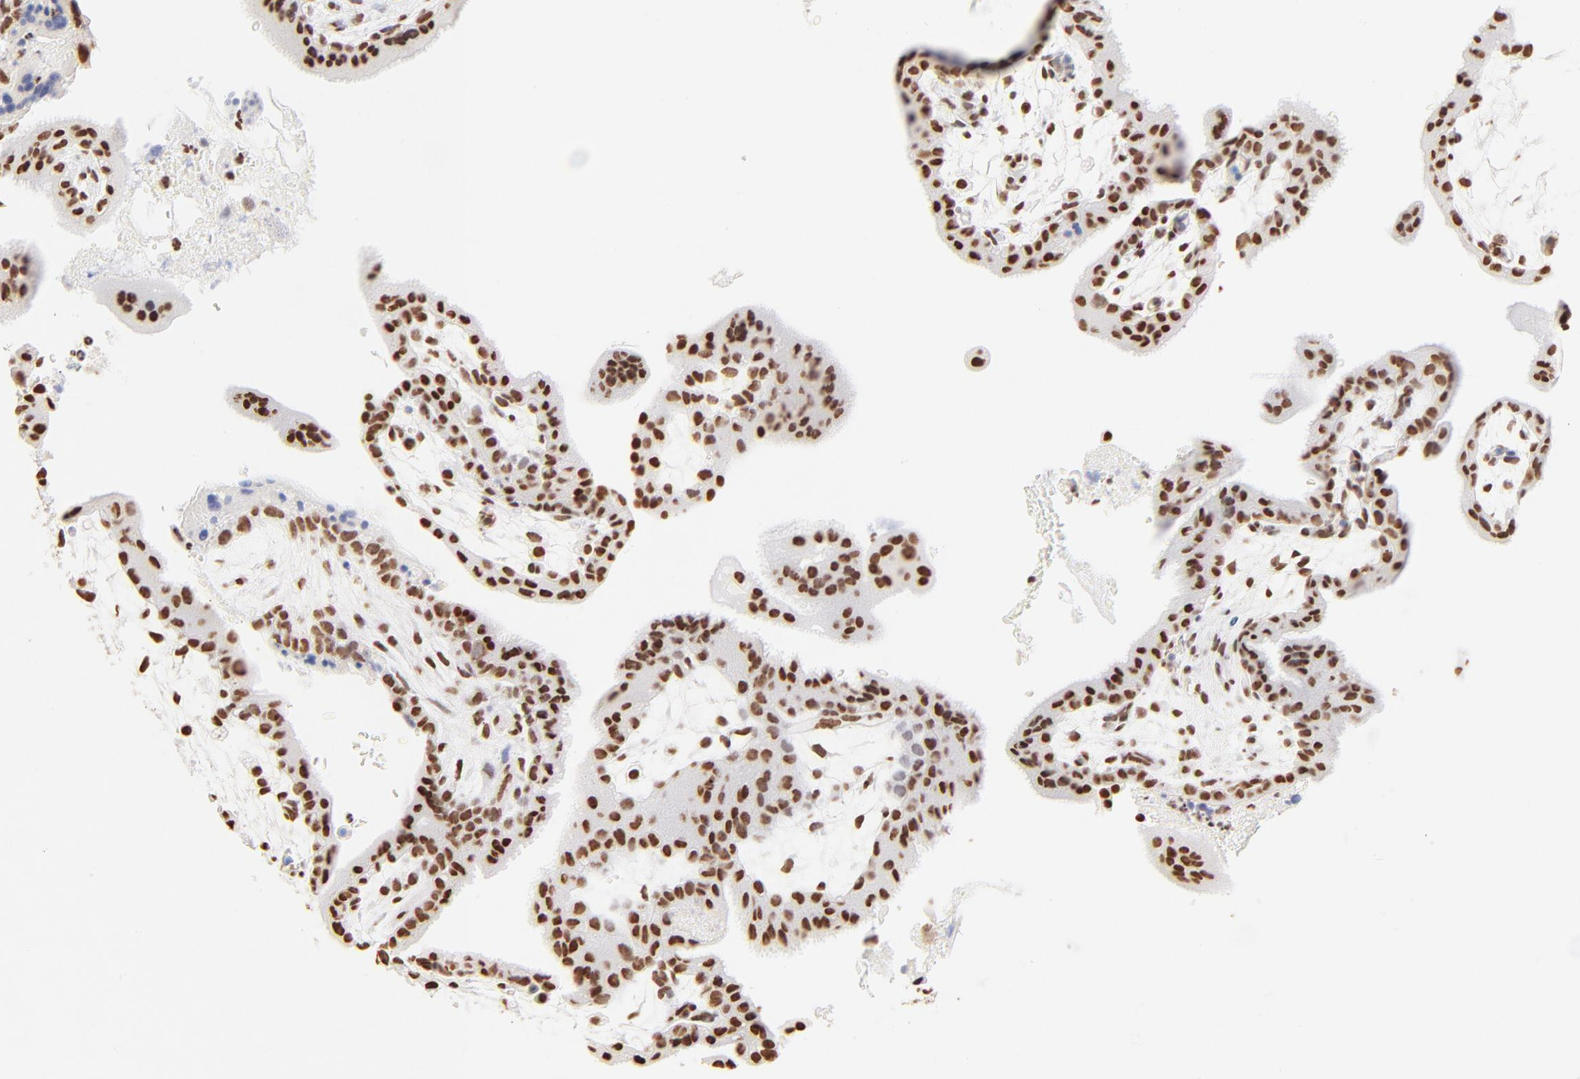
{"staining": {"intensity": "moderate", "quantity": ">75%", "location": "cytoplasmic/membranous,nuclear"}, "tissue": "placenta", "cell_type": "Decidual cells", "image_type": "normal", "snomed": [{"axis": "morphology", "description": "Normal tissue, NOS"}, {"axis": "topography", "description": "Placenta"}], "caption": "Human placenta stained with a brown dye demonstrates moderate cytoplasmic/membranous,nuclear positive positivity in approximately >75% of decidual cells.", "gene": "ZNF540", "patient": {"sex": "female", "age": 35}}